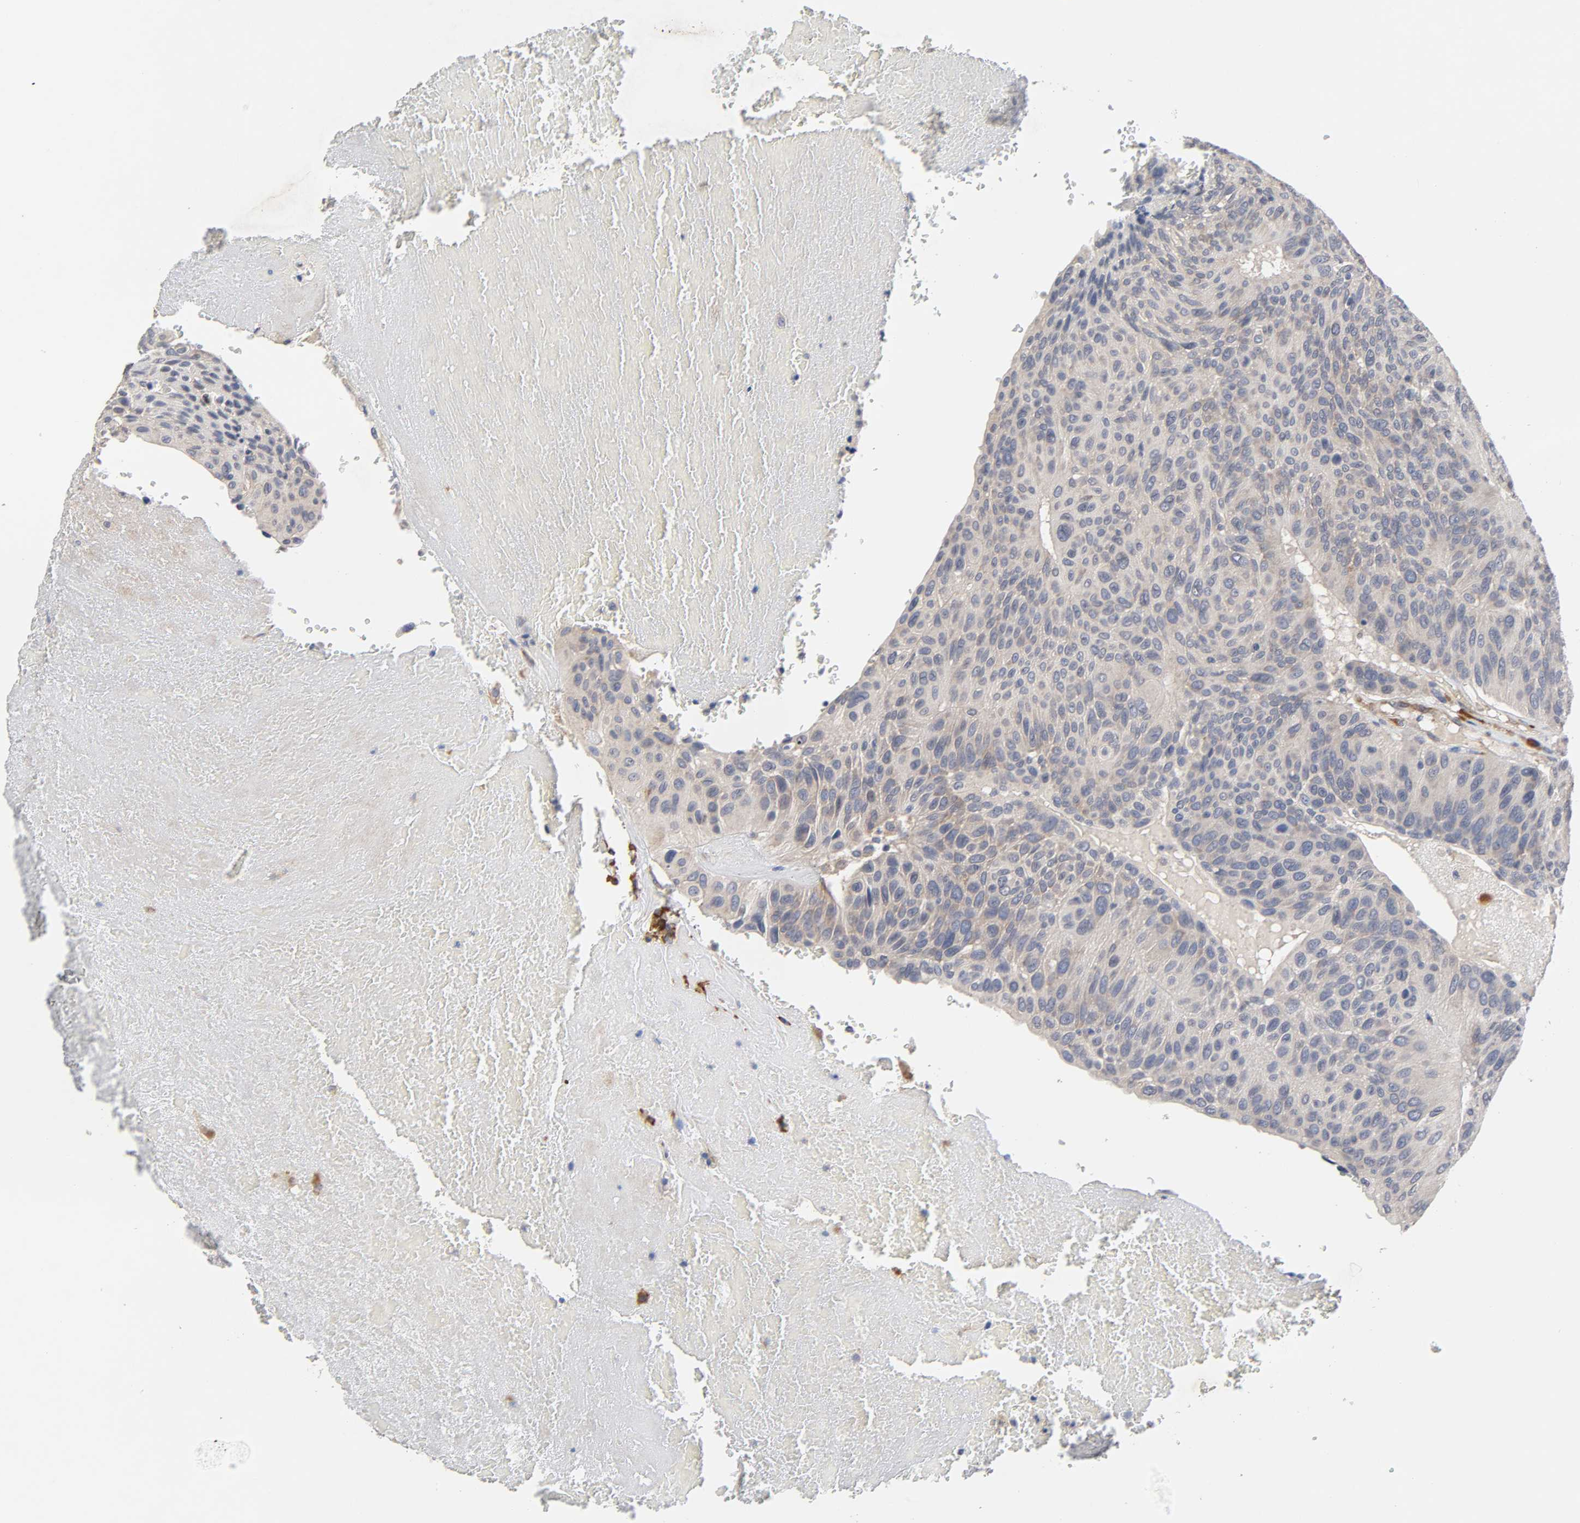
{"staining": {"intensity": "negative", "quantity": "none", "location": "none"}, "tissue": "urothelial cancer", "cell_type": "Tumor cells", "image_type": "cancer", "snomed": [{"axis": "morphology", "description": "Urothelial carcinoma, High grade"}, {"axis": "topography", "description": "Urinary bladder"}], "caption": "DAB immunohistochemical staining of human urothelial carcinoma (high-grade) shows no significant expression in tumor cells. (DAB (3,3'-diaminobenzidine) immunohistochemistry (IHC) visualized using brightfield microscopy, high magnification).", "gene": "HDLBP", "patient": {"sex": "male", "age": 66}}